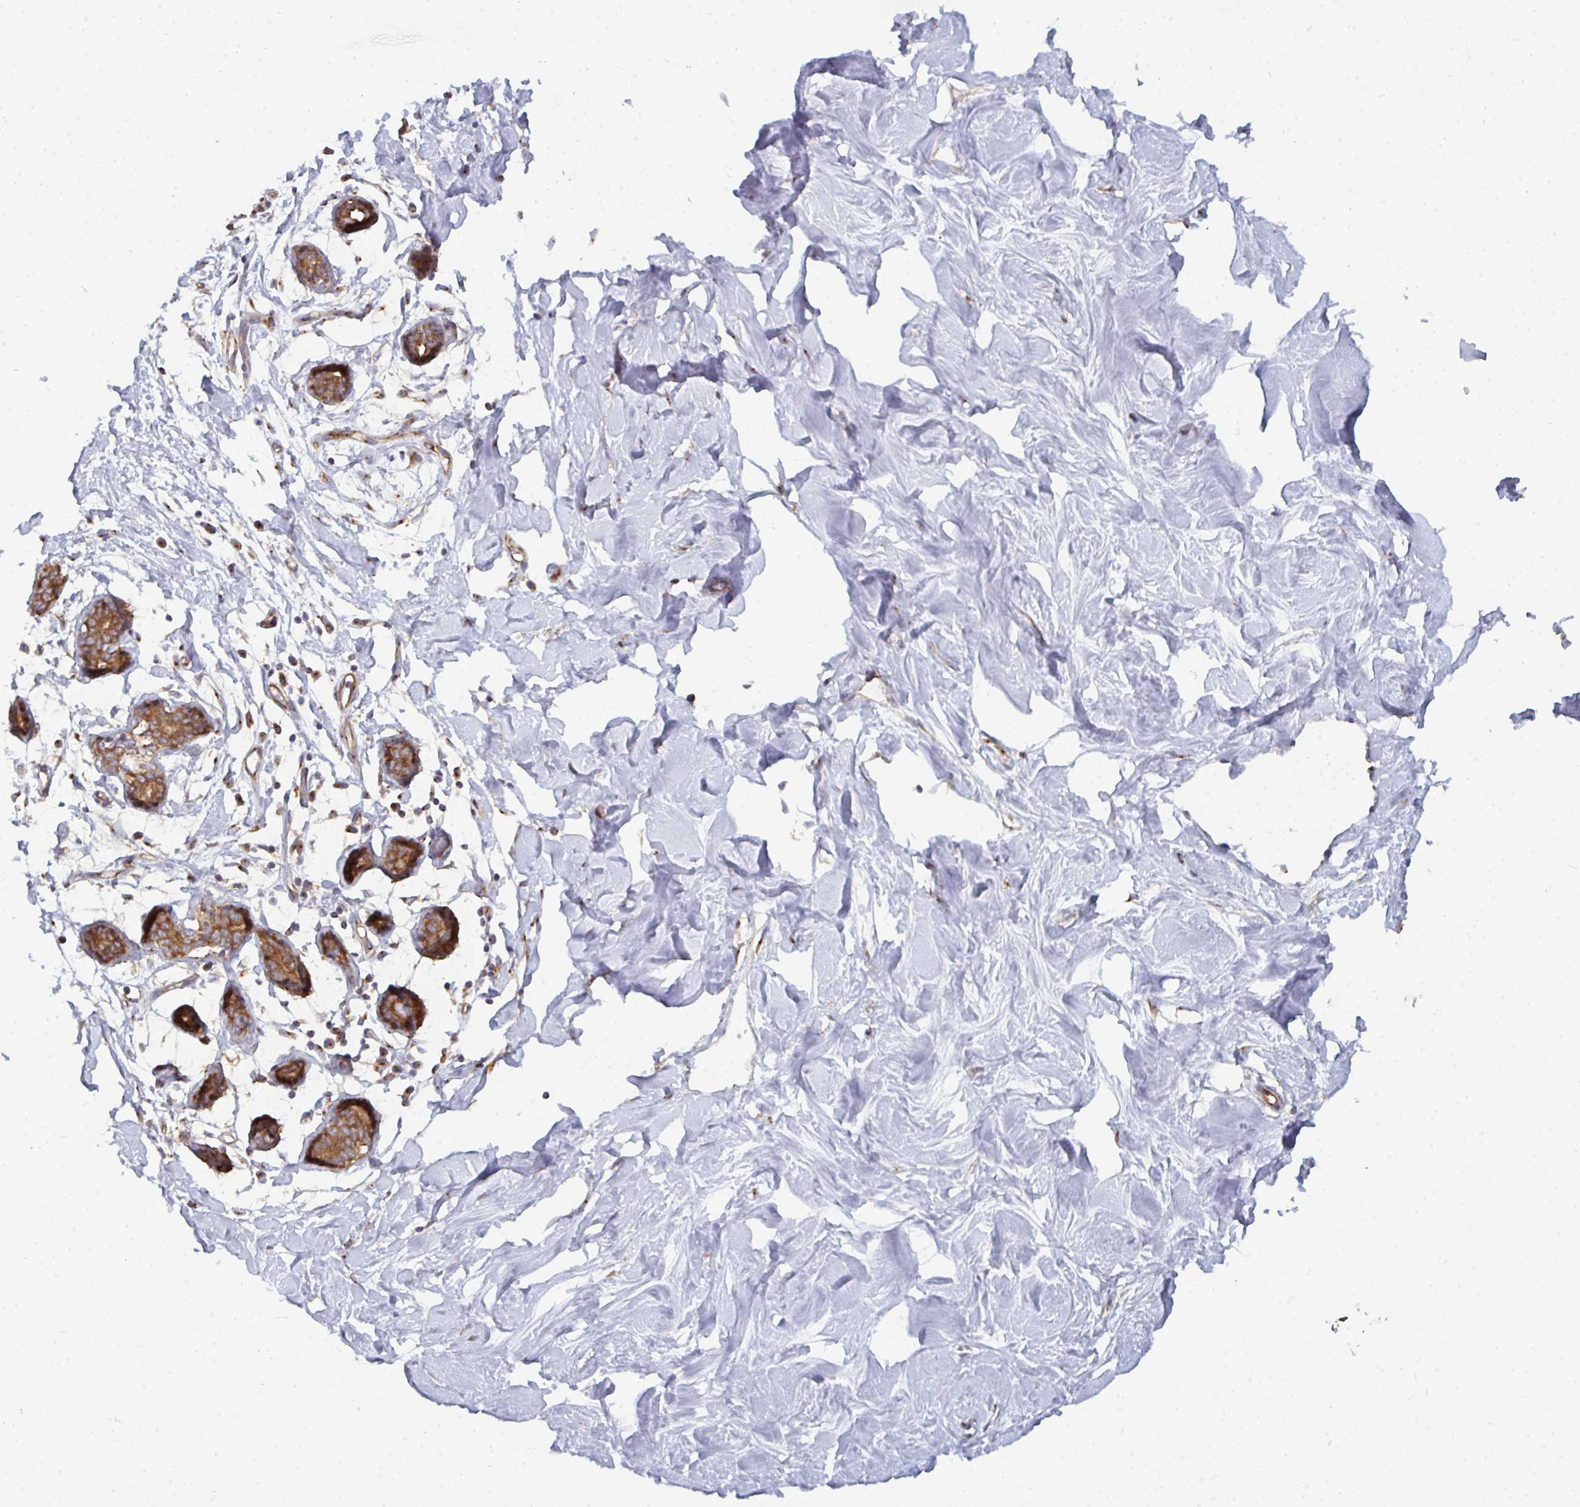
{"staining": {"intensity": "negative", "quantity": "none", "location": "none"}, "tissue": "breast", "cell_type": "Adipocytes", "image_type": "normal", "snomed": [{"axis": "morphology", "description": "Normal tissue, NOS"}, {"axis": "topography", "description": "Breast"}], "caption": "This is an immunohistochemistry (IHC) photomicrograph of unremarkable human breast. There is no staining in adipocytes.", "gene": "DYNC1I2", "patient": {"sex": "female", "age": 27}}